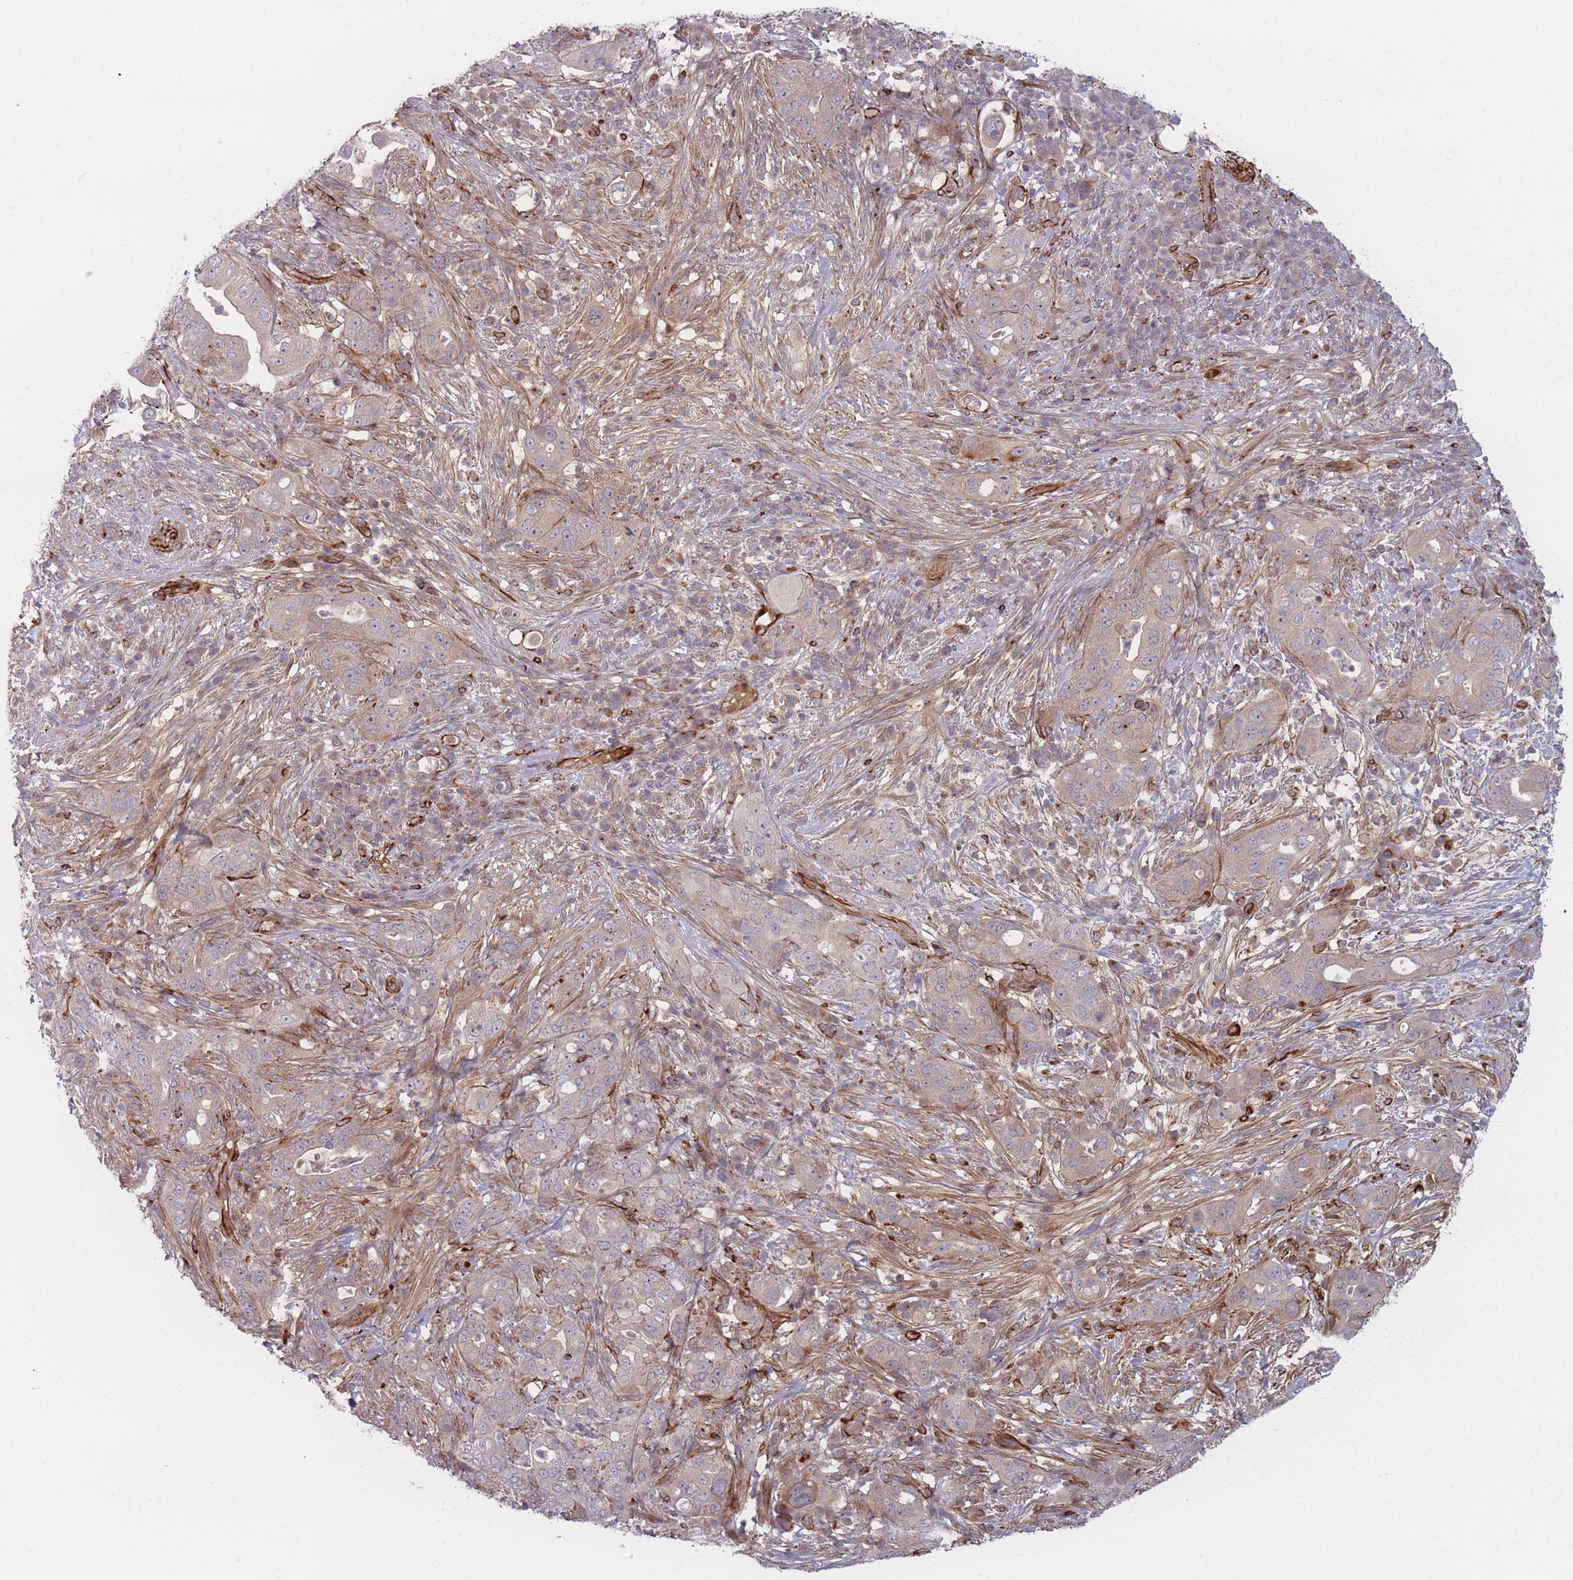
{"staining": {"intensity": "weak", "quantity": "<25%", "location": "cytoplasmic/membranous"}, "tissue": "pancreatic cancer", "cell_type": "Tumor cells", "image_type": "cancer", "snomed": [{"axis": "morphology", "description": "Normal tissue, NOS"}, {"axis": "morphology", "description": "Adenocarcinoma, NOS"}, {"axis": "topography", "description": "Lymph node"}, {"axis": "topography", "description": "Pancreas"}], "caption": "DAB immunohistochemical staining of human pancreatic cancer shows no significant staining in tumor cells. Brightfield microscopy of immunohistochemistry stained with DAB (brown) and hematoxylin (blue), captured at high magnification.", "gene": "EEF1AKMT2", "patient": {"sex": "female", "age": 67}}